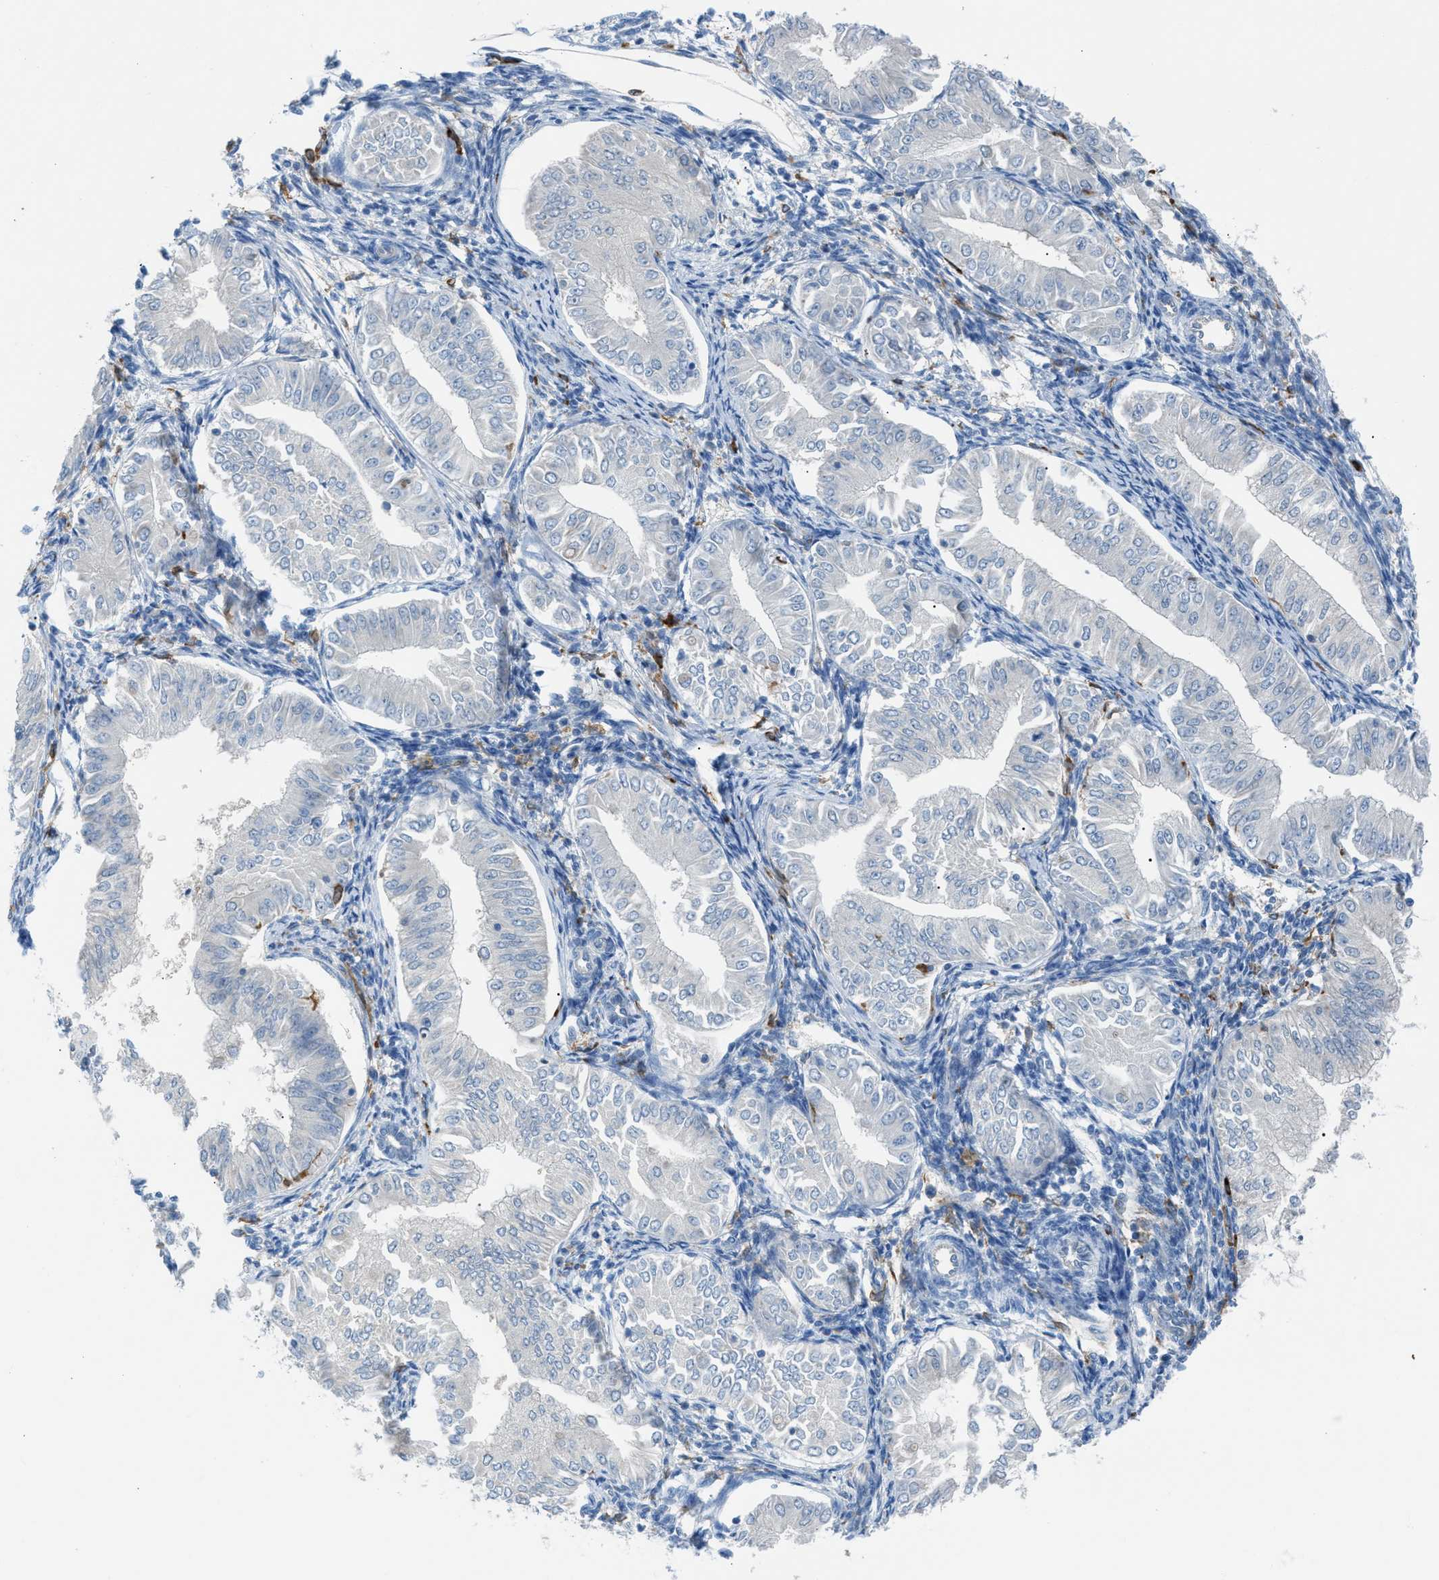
{"staining": {"intensity": "negative", "quantity": "none", "location": "none"}, "tissue": "endometrial cancer", "cell_type": "Tumor cells", "image_type": "cancer", "snomed": [{"axis": "morphology", "description": "Normal tissue, NOS"}, {"axis": "morphology", "description": "Adenocarcinoma, NOS"}, {"axis": "topography", "description": "Endometrium"}], "caption": "An IHC micrograph of endometrial cancer is shown. There is no staining in tumor cells of endometrial cancer. The staining is performed using DAB brown chromogen with nuclei counter-stained in using hematoxylin.", "gene": "CLEC10A", "patient": {"sex": "female", "age": 53}}